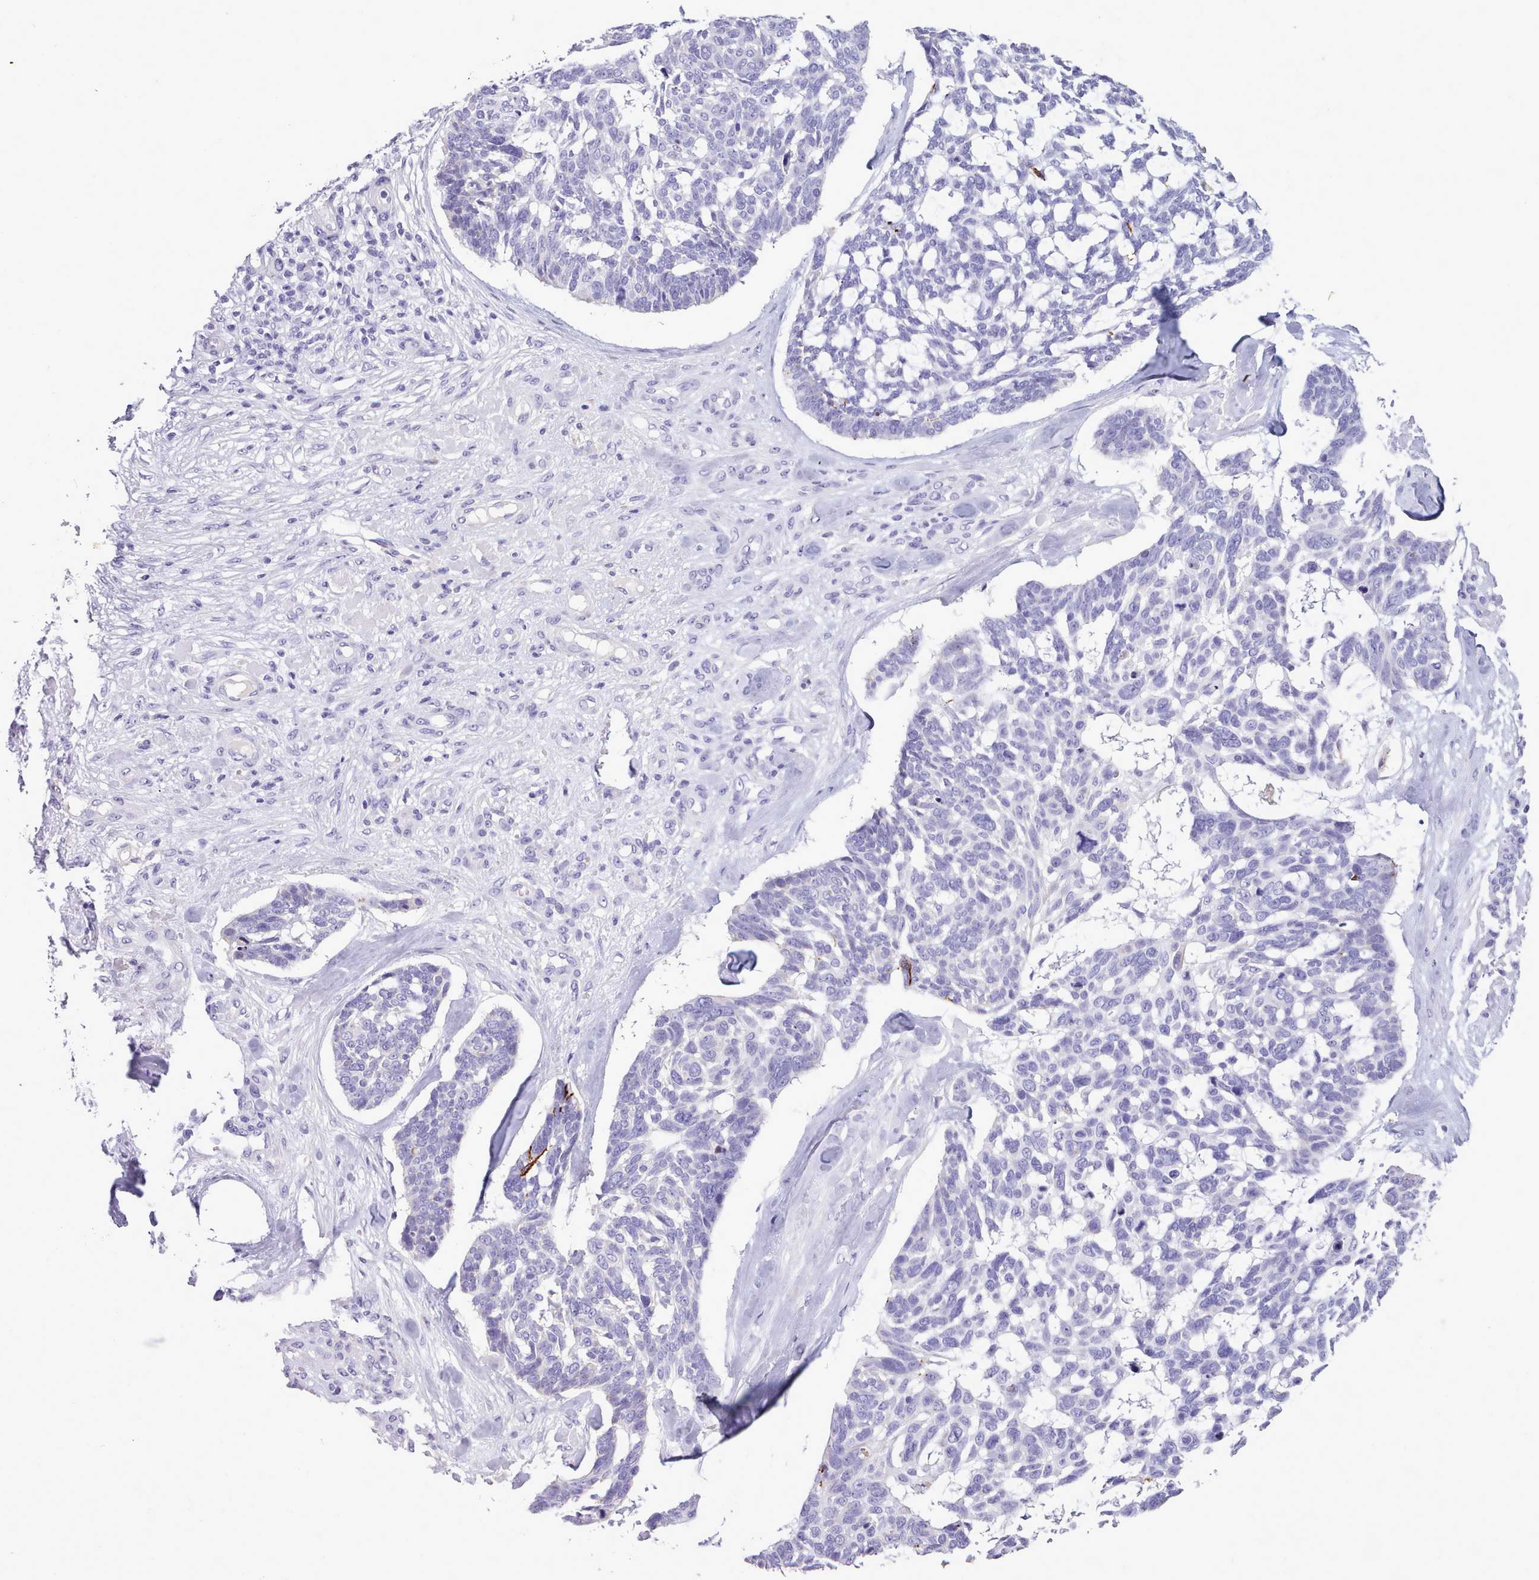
{"staining": {"intensity": "negative", "quantity": "none", "location": "none"}, "tissue": "skin cancer", "cell_type": "Tumor cells", "image_type": "cancer", "snomed": [{"axis": "morphology", "description": "Basal cell carcinoma"}, {"axis": "topography", "description": "Skin"}], "caption": "Immunohistochemistry (IHC) image of skin cancer (basal cell carcinoma) stained for a protein (brown), which shows no expression in tumor cells.", "gene": "CYP2A13", "patient": {"sex": "male", "age": 88}}